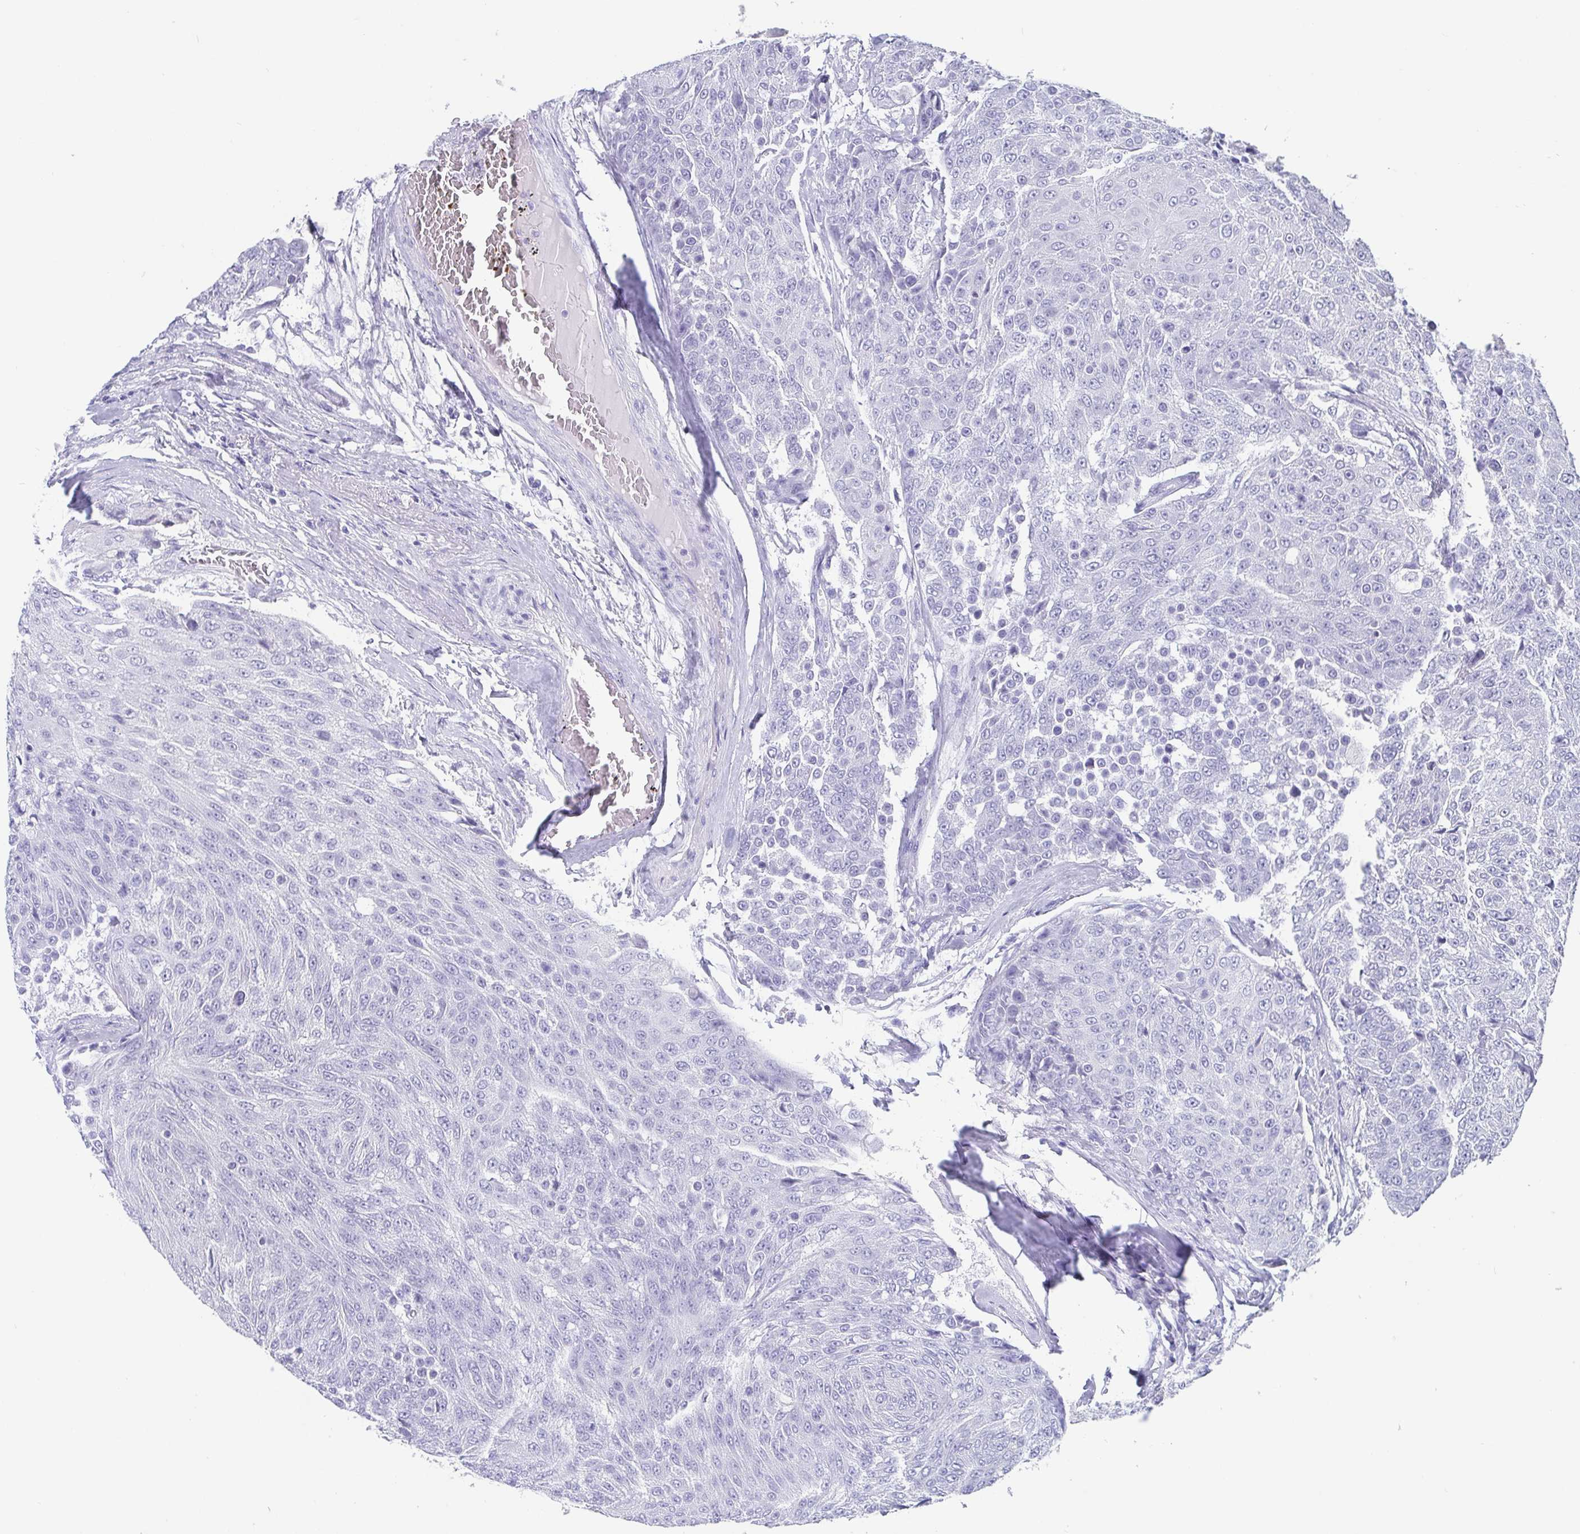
{"staining": {"intensity": "negative", "quantity": "none", "location": "none"}, "tissue": "urothelial cancer", "cell_type": "Tumor cells", "image_type": "cancer", "snomed": [{"axis": "morphology", "description": "Urothelial carcinoma, High grade"}, {"axis": "topography", "description": "Urinary bladder"}], "caption": "Urothelial cancer stained for a protein using immunohistochemistry (IHC) shows no staining tumor cells.", "gene": "SCGN", "patient": {"sex": "female", "age": 63}}